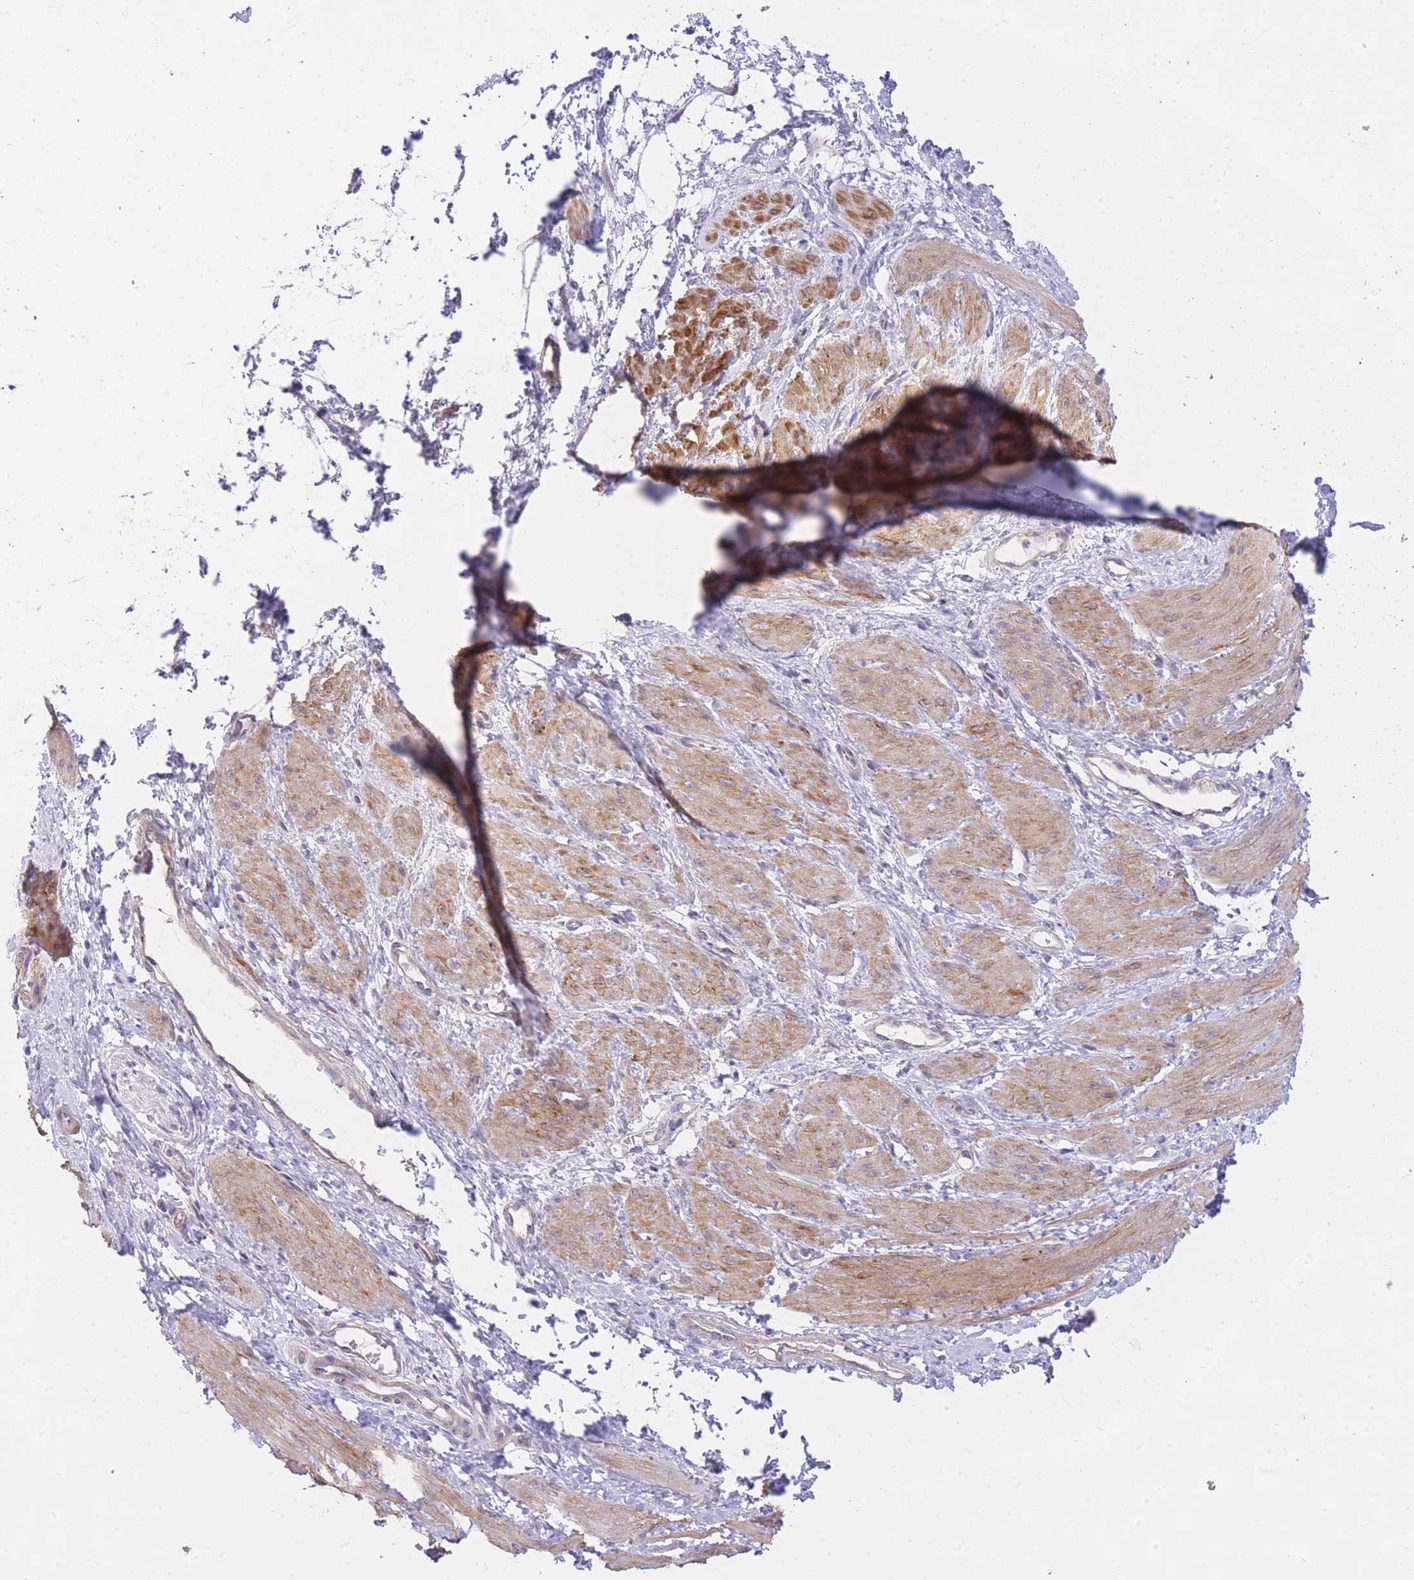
{"staining": {"intensity": "moderate", "quantity": ">75%", "location": "cytoplasmic/membranous"}, "tissue": "smooth muscle", "cell_type": "Smooth muscle cells", "image_type": "normal", "snomed": [{"axis": "morphology", "description": "Normal tissue, NOS"}, {"axis": "topography", "description": "Smooth muscle"}, {"axis": "topography", "description": "Uterus"}], "caption": "Human smooth muscle stained for a protein (brown) displays moderate cytoplasmic/membranous positive staining in approximately >75% of smooth muscle cells.", "gene": "PGM1", "patient": {"sex": "female", "age": 39}}